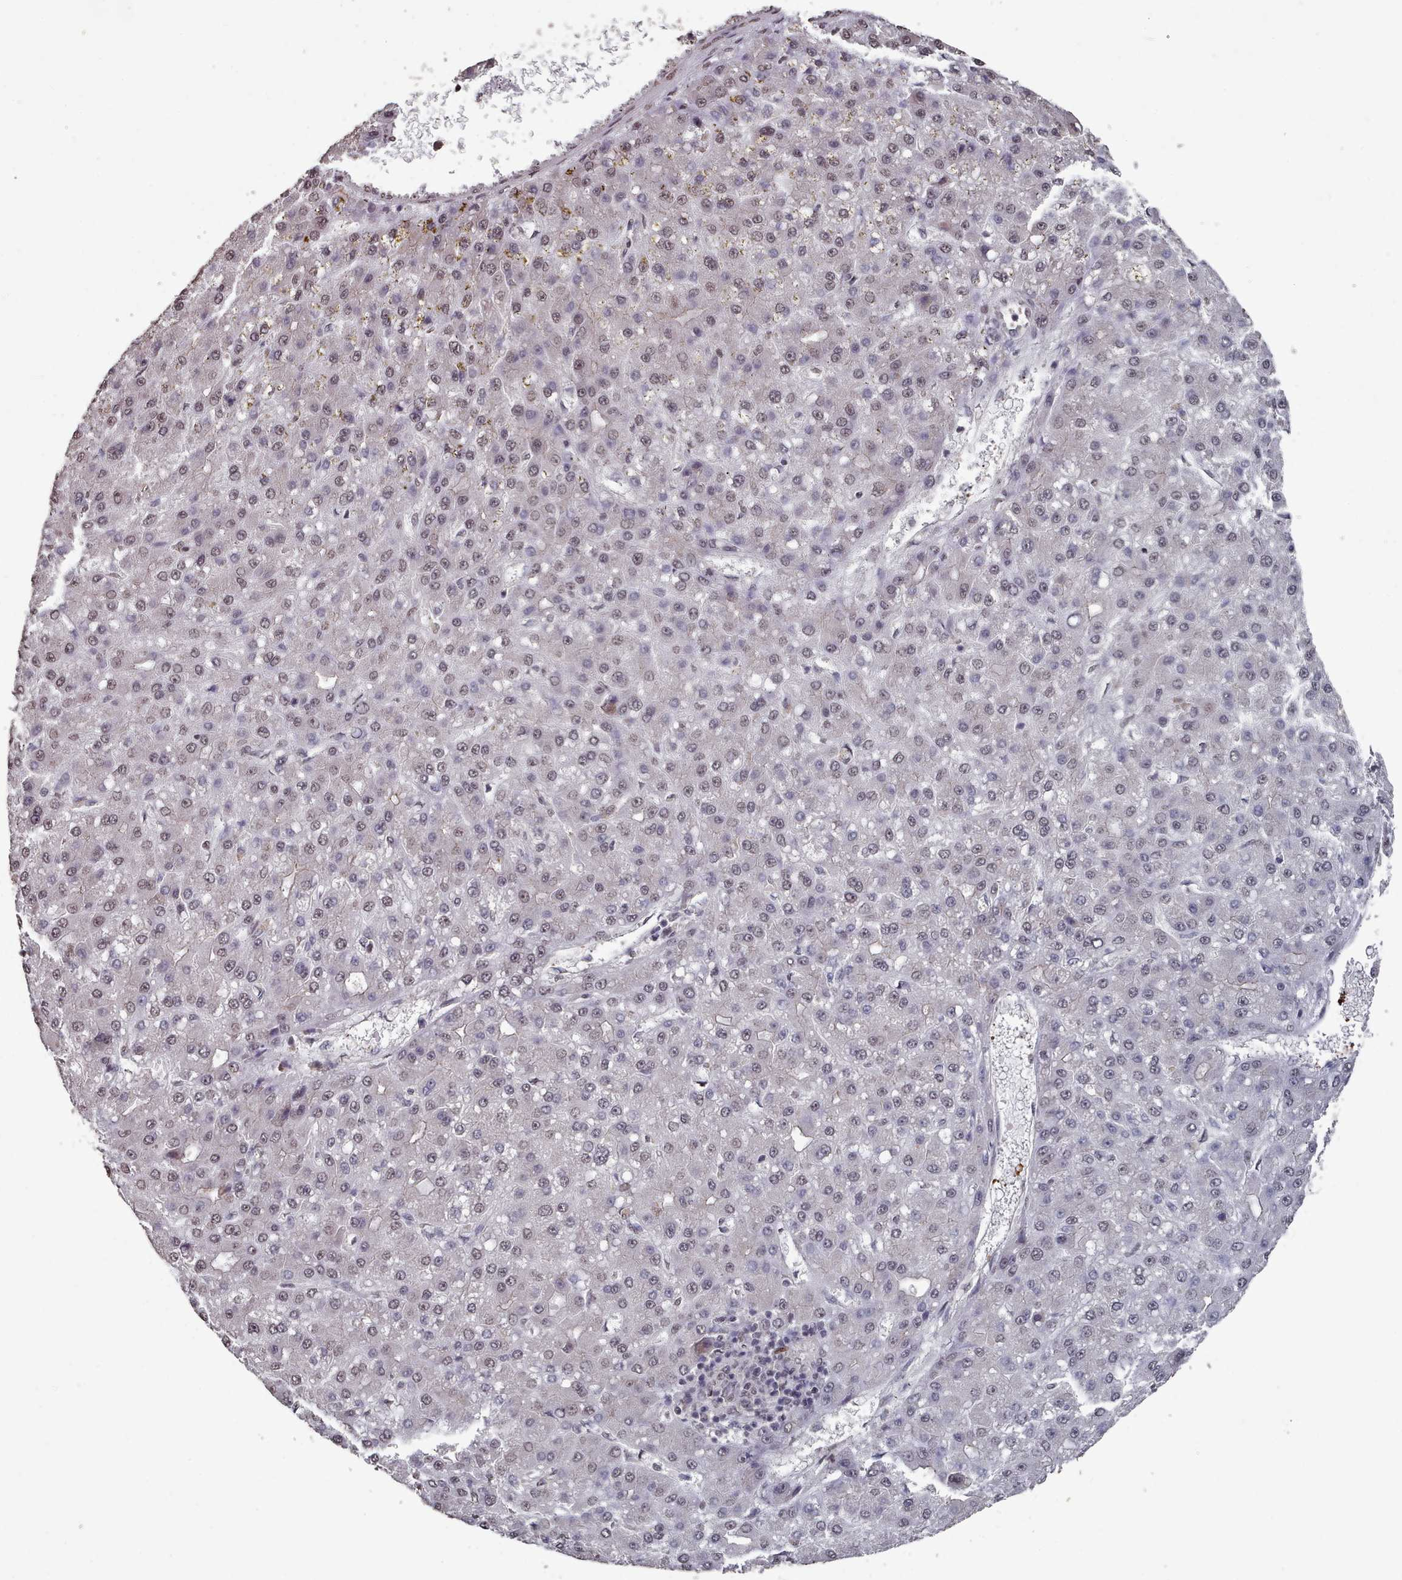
{"staining": {"intensity": "weak", "quantity": "25%-75%", "location": "nuclear"}, "tissue": "liver cancer", "cell_type": "Tumor cells", "image_type": "cancer", "snomed": [{"axis": "morphology", "description": "Carcinoma, Hepatocellular, NOS"}, {"axis": "topography", "description": "Liver"}], "caption": "Immunohistochemical staining of human liver cancer exhibits weak nuclear protein staining in approximately 25%-75% of tumor cells.", "gene": "PNRC2", "patient": {"sex": "male", "age": 67}}